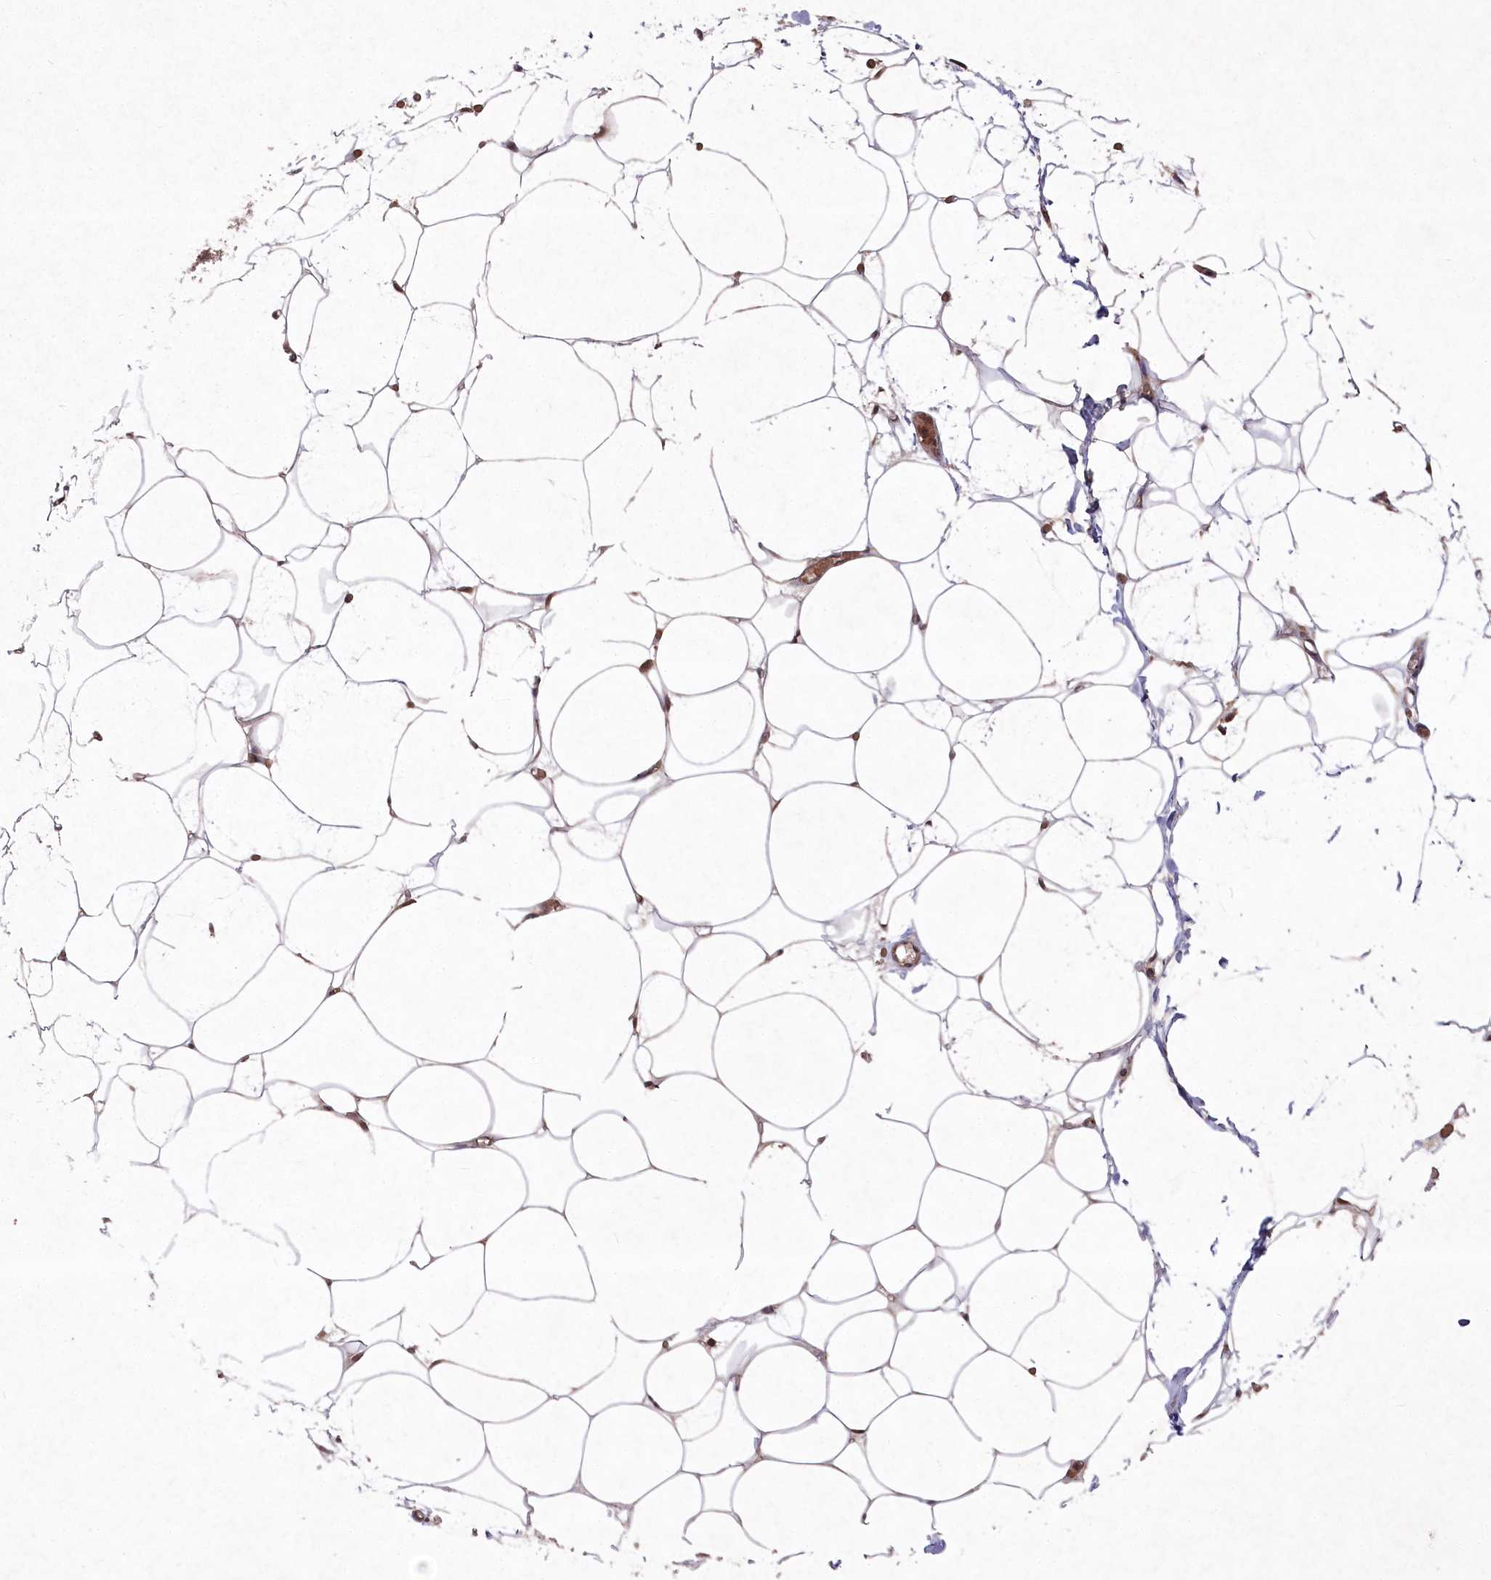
{"staining": {"intensity": "moderate", "quantity": ">75%", "location": "nuclear"}, "tissue": "adipose tissue", "cell_type": "Adipocytes", "image_type": "normal", "snomed": [{"axis": "morphology", "description": "Normal tissue, NOS"}, {"axis": "topography", "description": "Breast"}], "caption": "Immunohistochemistry (IHC) micrograph of unremarkable human adipose tissue stained for a protein (brown), which demonstrates medium levels of moderate nuclear expression in about >75% of adipocytes.", "gene": "PSMA1", "patient": {"sex": "female", "age": 23}}